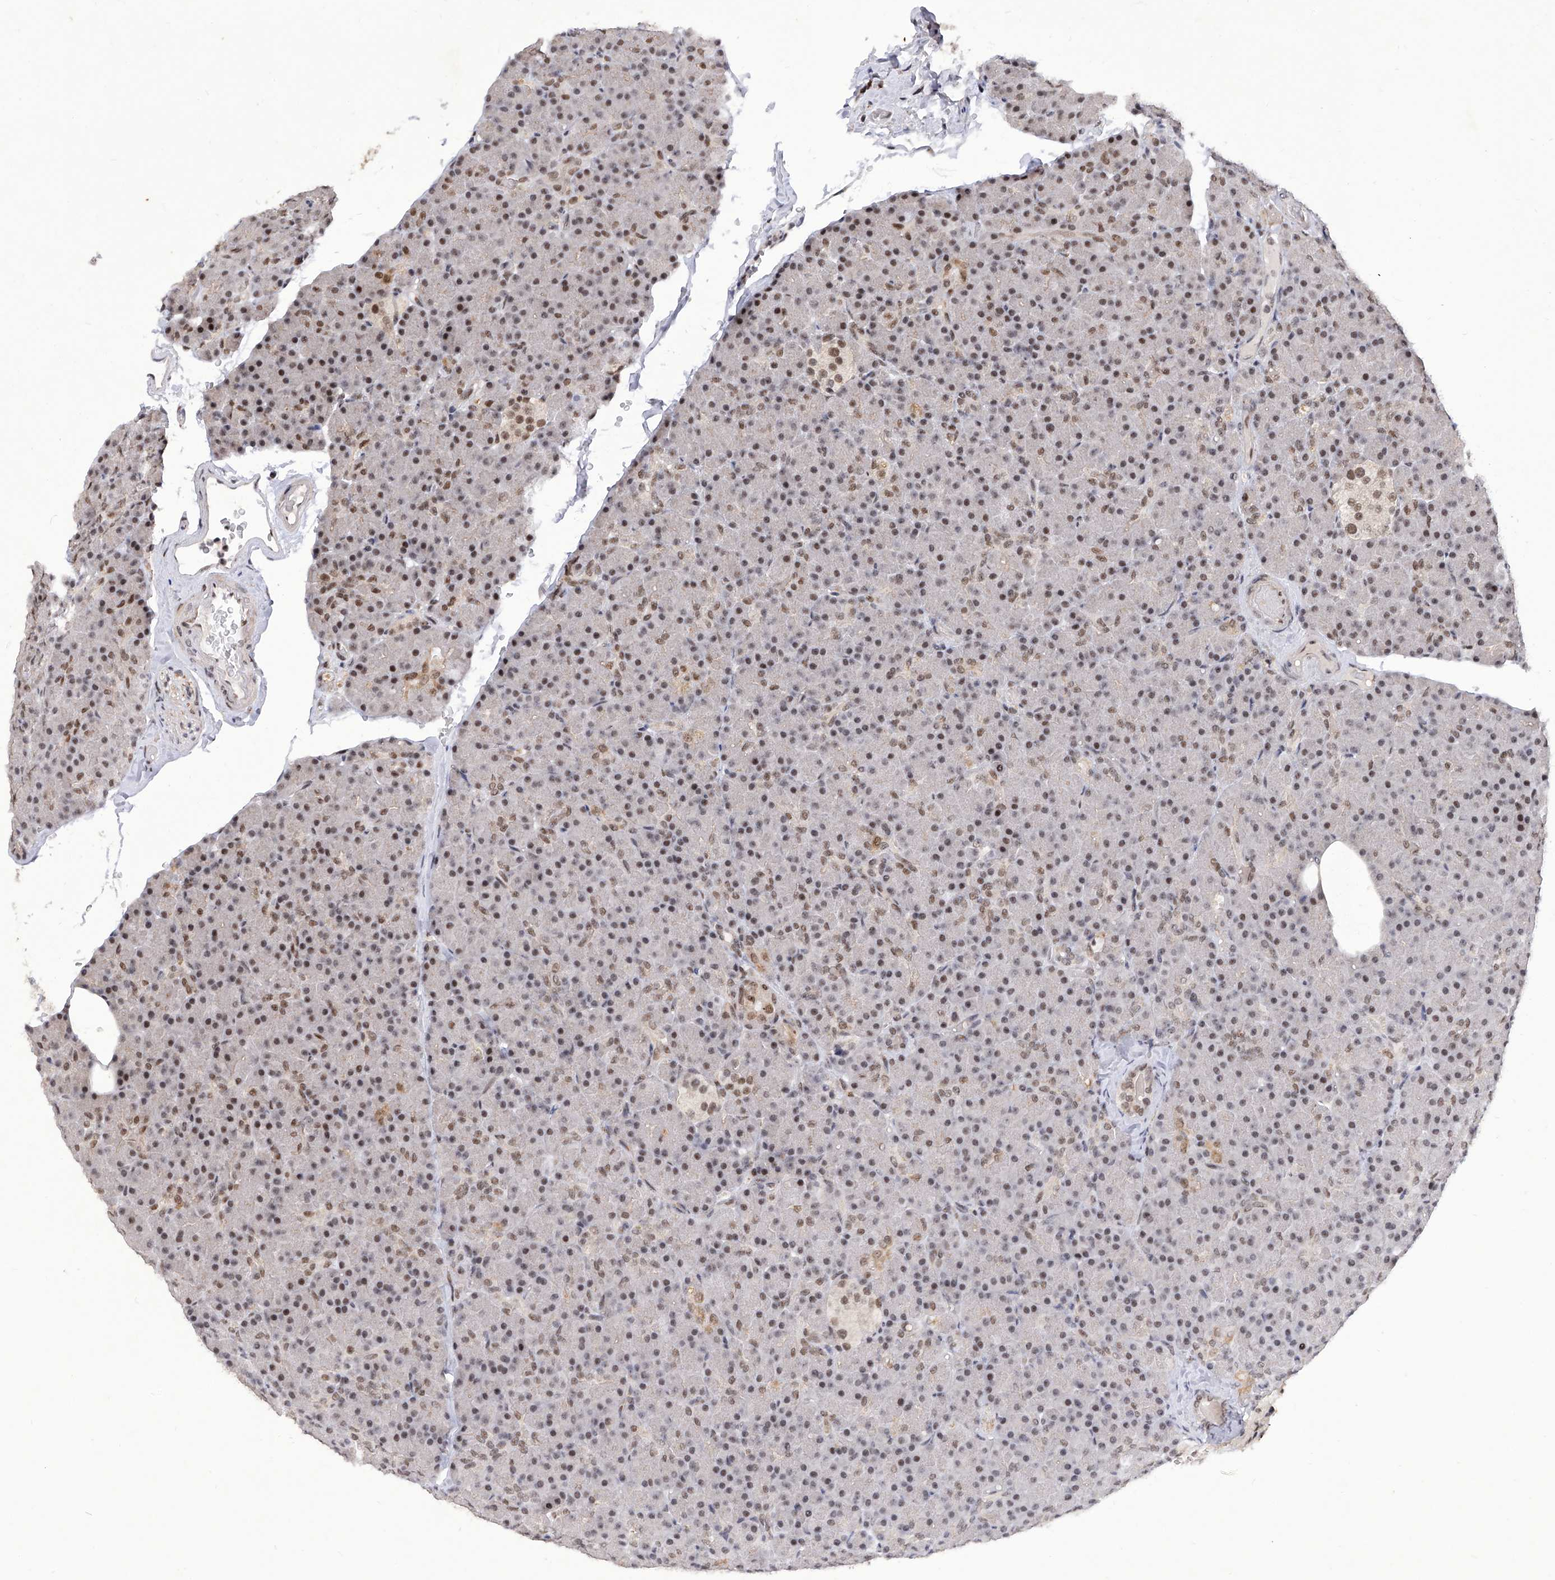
{"staining": {"intensity": "moderate", "quantity": ">75%", "location": "nuclear"}, "tissue": "pancreas", "cell_type": "Exocrine glandular cells", "image_type": "normal", "snomed": [{"axis": "morphology", "description": "Normal tissue, NOS"}, {"axis": "topography", "description": "Pancreas"}], "caption": "Protein expression analysis of normal pancreas reveals moderate nuclear positivity in approximately >75% of exocrine glandular cells.", "gene": "RAD54L", "patient": {"sex": "female", "age": 43}}